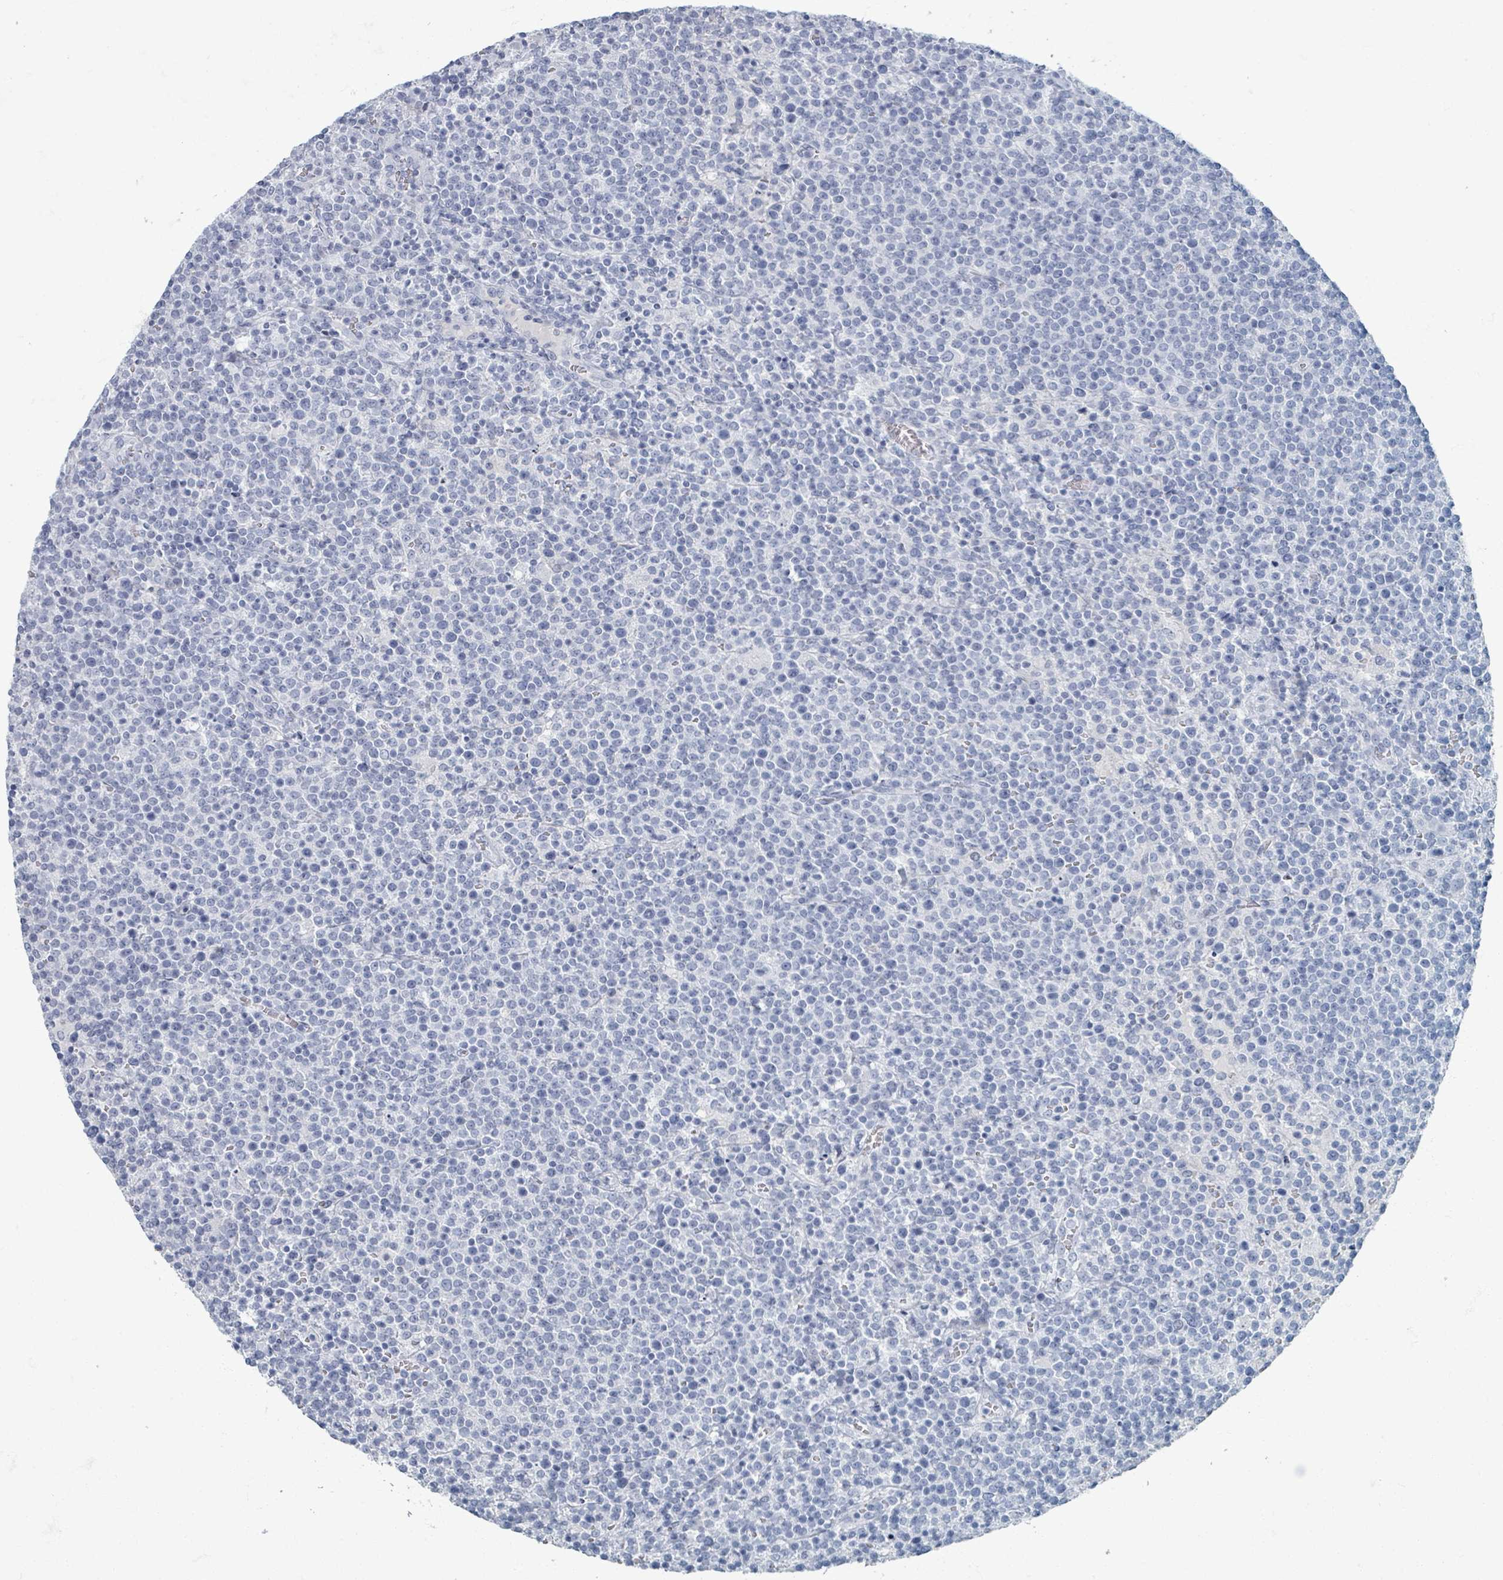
{"staining": {"intensity": "negative", "quantity": "none", "location": "none"}, "tissue": "lymphoma", "cell_type": "Tumor cells", "image_type": "cancer", "snomed": [{"axis": "morphology", "description": "Malignant lymphoma, non-Hodgkin's type, High grade"}, {"axis": "topography", "description": "Lymph node"}], "caption": "The photomicrograph displays no significant expression in tumor cells of malignant lymphoma, non-Hodgkin's type (high-grade).", "gene": "TAS2R1", "patient": {"sex": "male", "age": 61}}